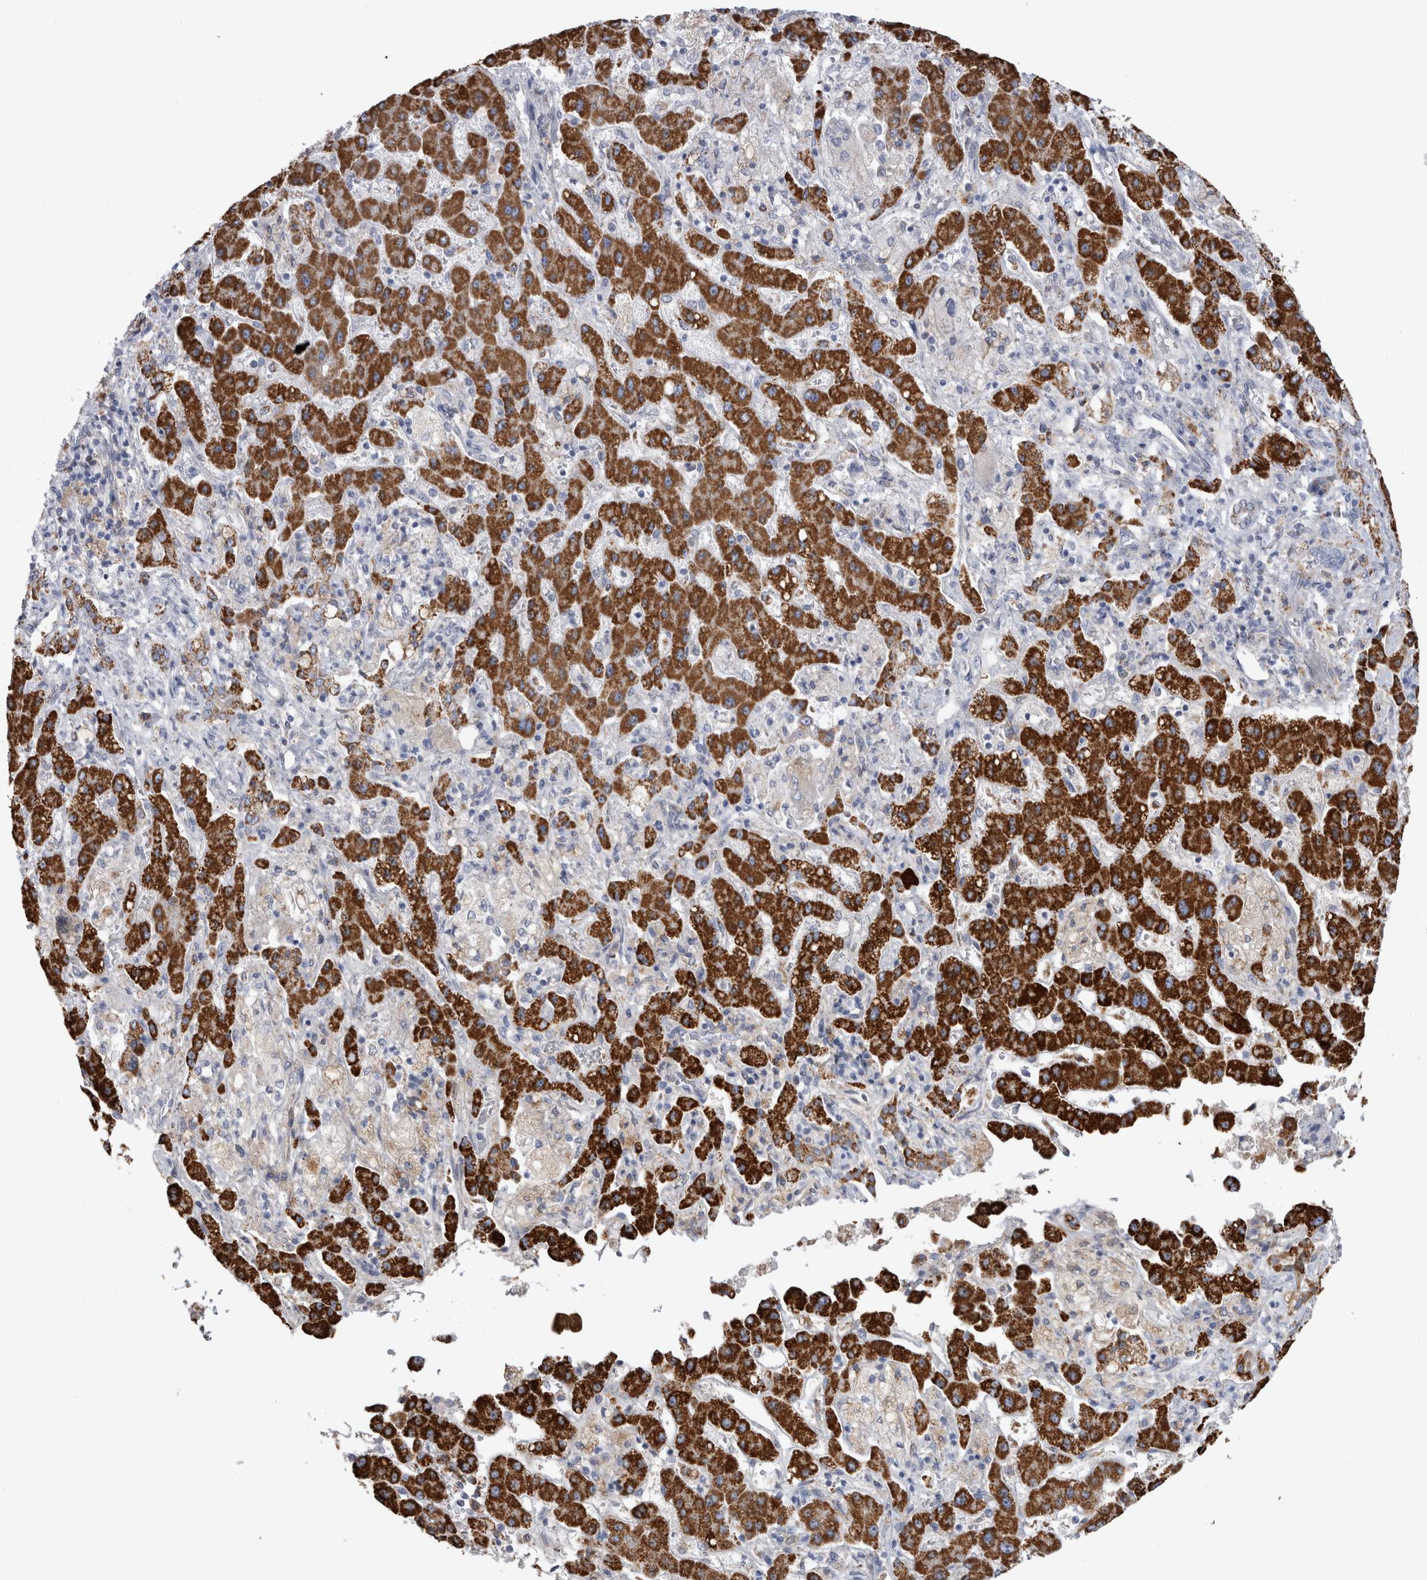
{"staining": {"intensity": "strong", "quantity": "25%-75%", "location": "cytoplasmic/membranous"}, "tissue": "liver cancer", "cell_type": "Tumor cells", "image_type": "cancer", "snomed": [{"axis": "morphology", "description": "Cholangiocarcinoma"}, {"axis": "topography", "description": "Liver"}], "caption": "Liver cholangiocarcinoma stained with DAB IHC reveals high levels of strong cytoplasmic/membranous expression in about 25%-75% of tumor cells.", "gene": "GATM", "patient": {"sex": "male", "age": 50}}